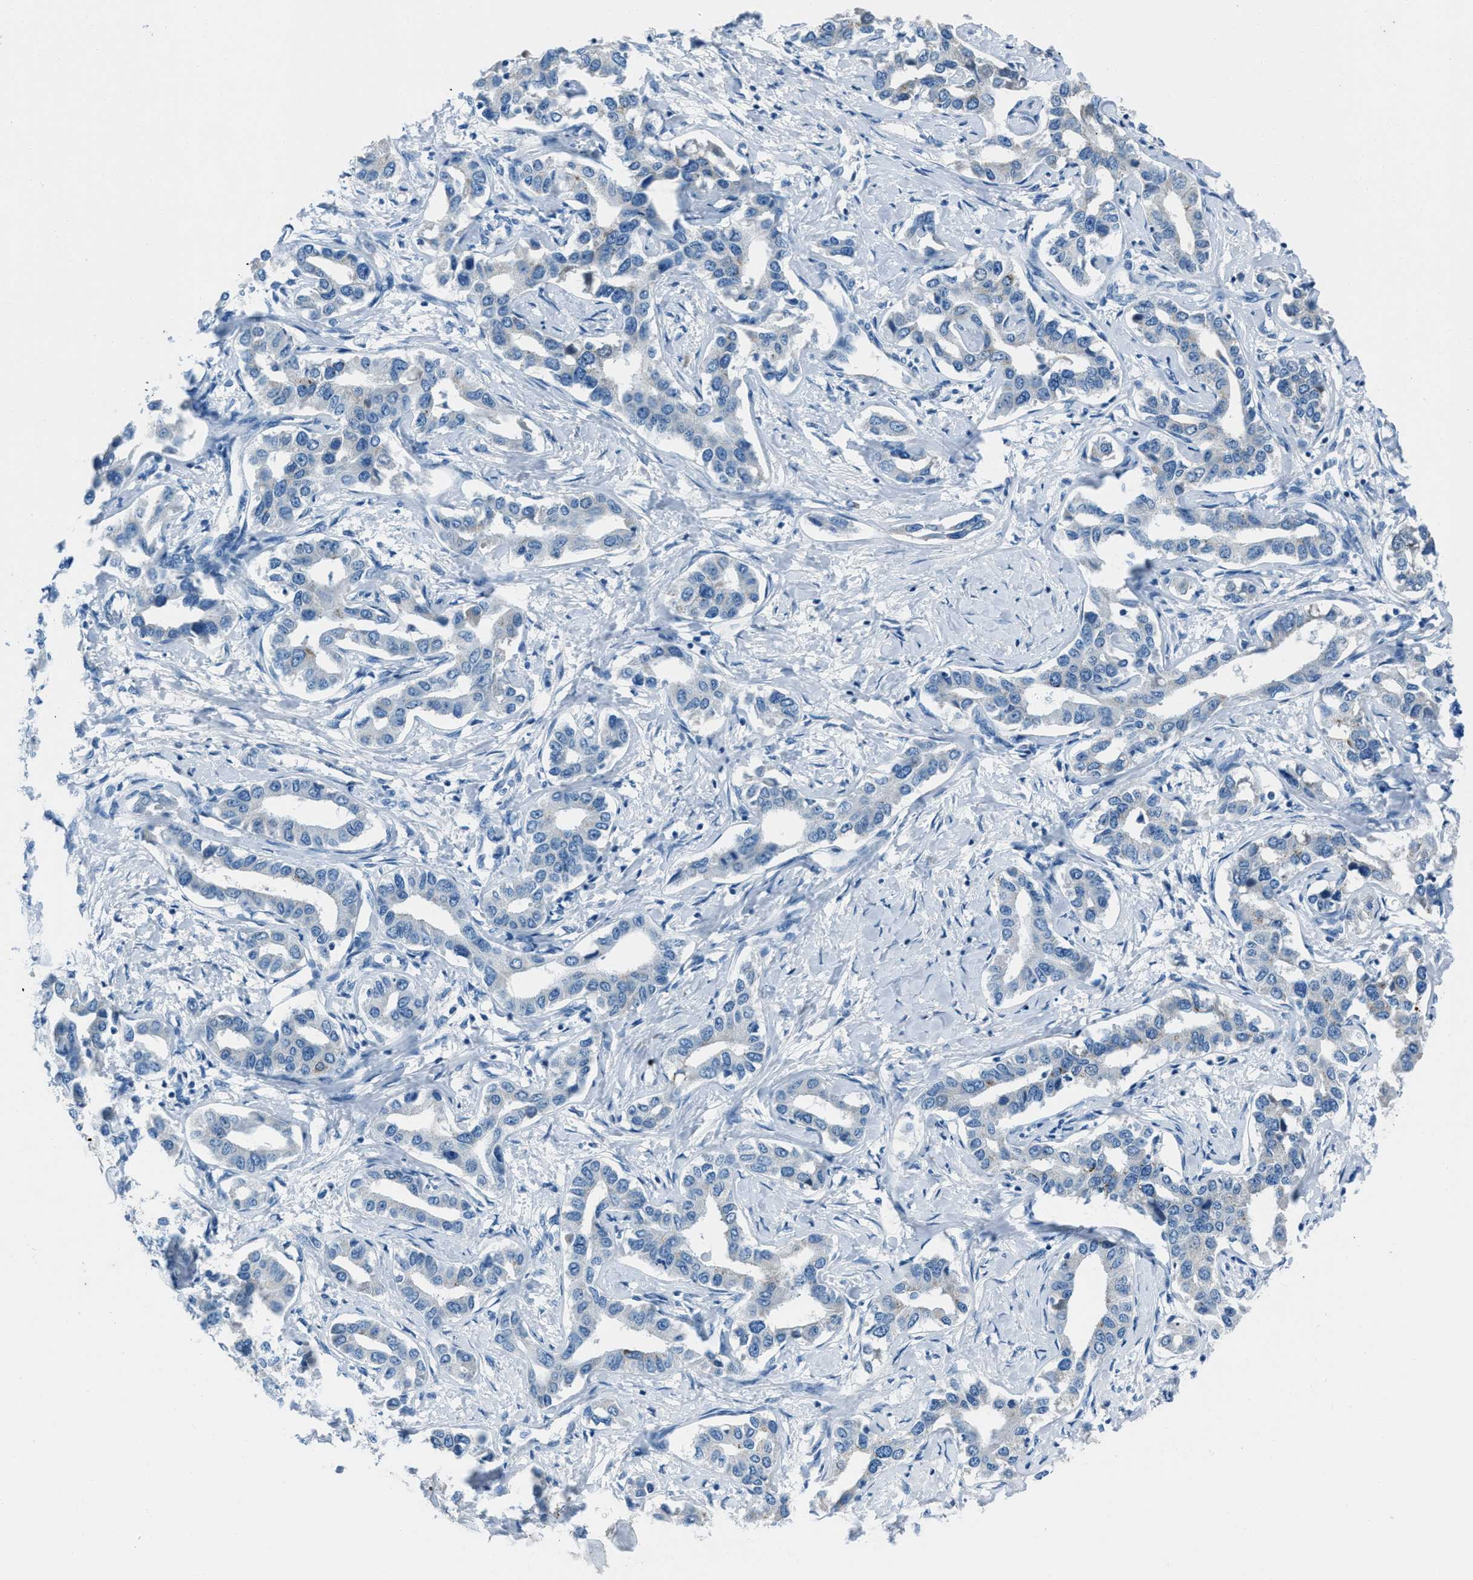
{"staining": {"intensity": "moderate", "quantity": "<25%", "location": "cytoplasmic/membranous"}, "tissue": "liver cancer", "cell_type": "Tumor cells", "image_type": "cancer", "snomed": [{"axis": "morphology", "description": "Cholangiocarcinoma"}, {"axis": "topography", "description": "Liver"}], "caption": "The photomicrograph displays immunohistochemical staining of liver cancer (cholangiocarcinoma). There is moderate cytoplasmic/membranous staining is appreciated in approximately <25% of tumor cells. The protein is shown in brown color, while the nuclei are stained blue.", "gene": "AMACR", "patient": {"sex": "male", "age": 59}}